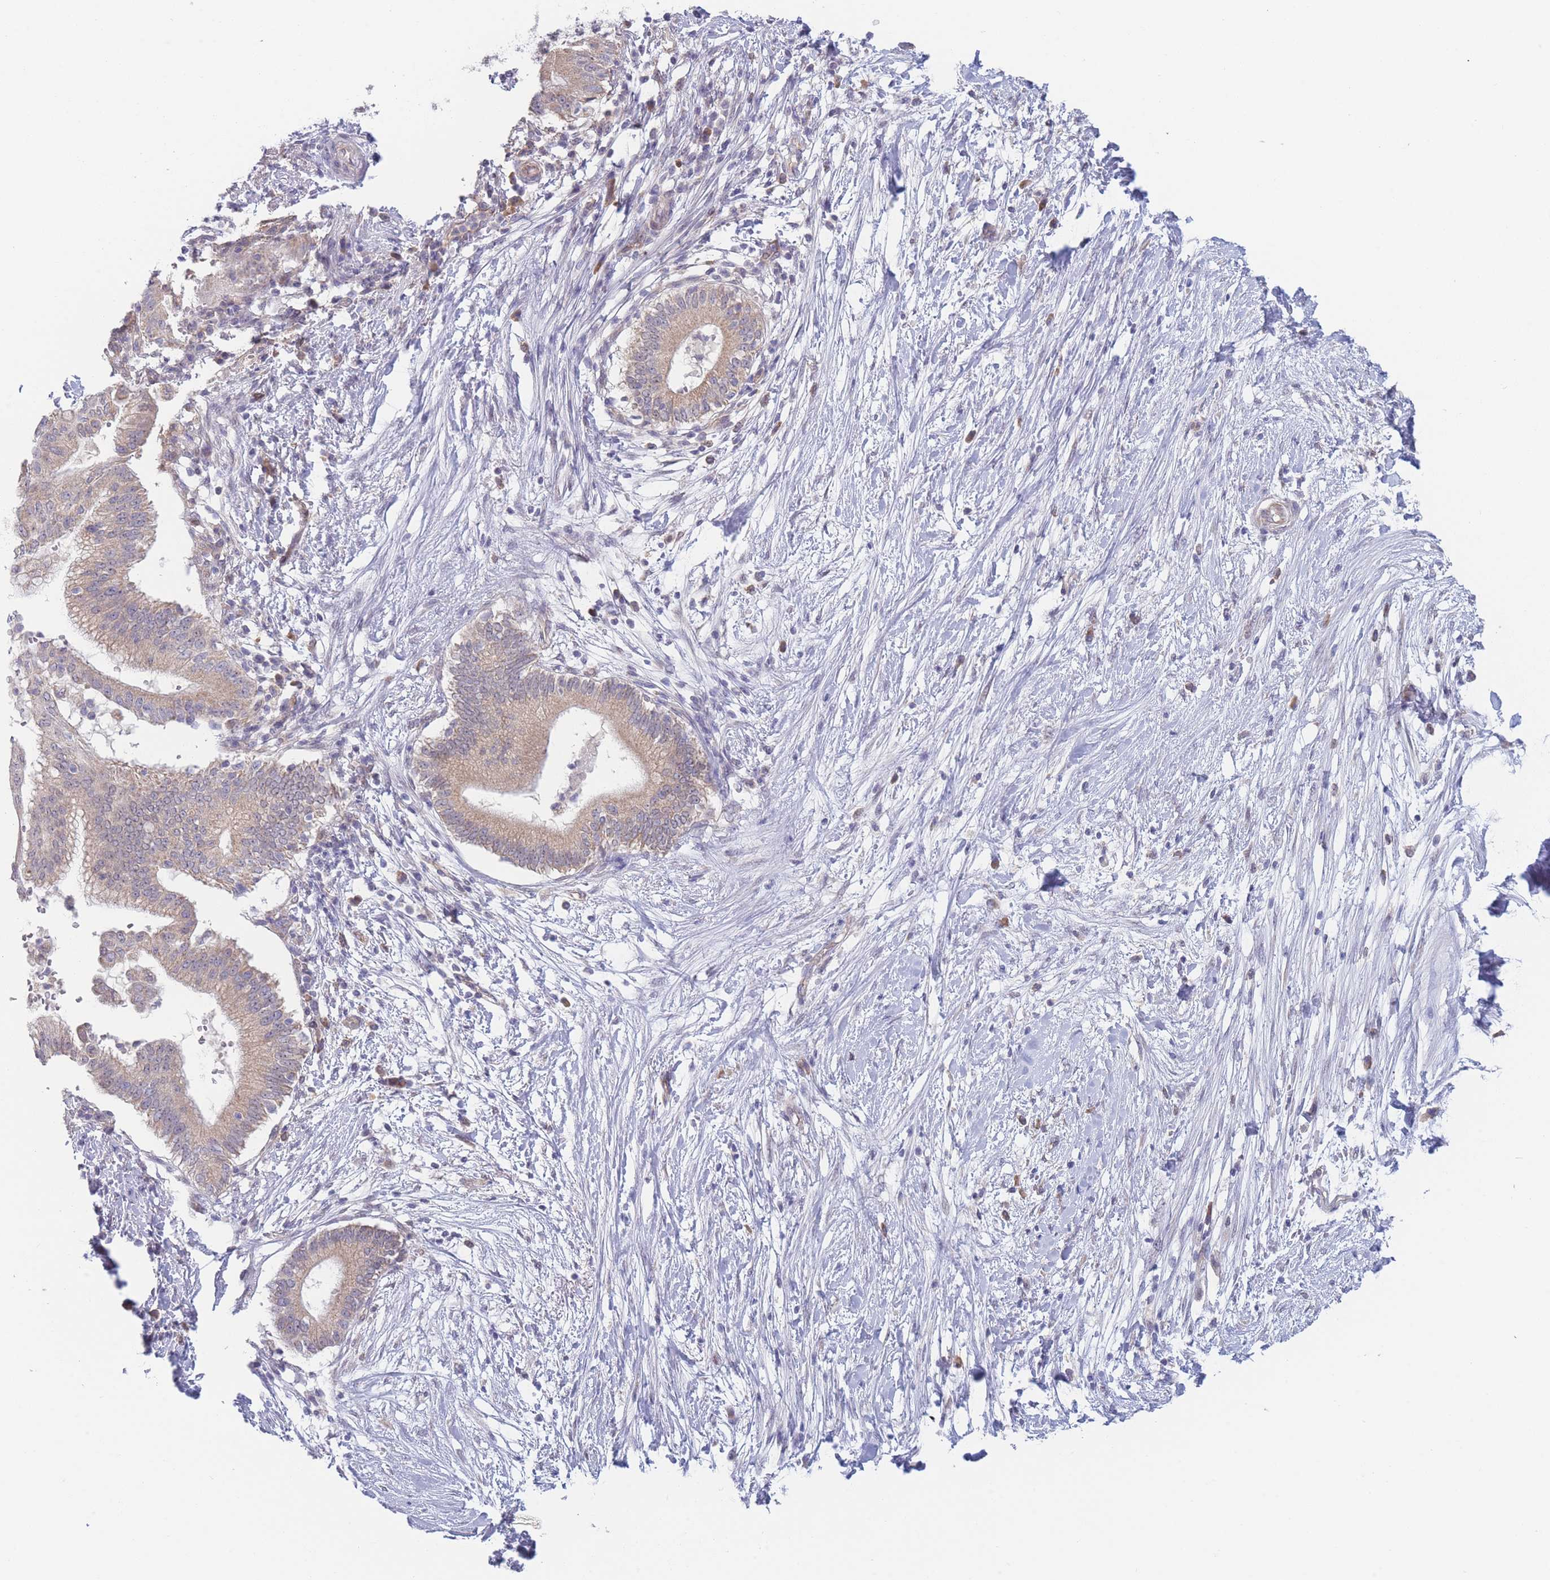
{"staining": {"intensity": "weak", "quantity": ">75%", "location": "cytoplasmic/membranous"}, "tissue": "pancreatic cancer", "cell_type": "Tumor cells", "image_type": "cancer", "snomed": [{"axis": "morphology", "description": "Adenocarcinoma, NOS"}, {"axis": "topography", "description": "Pancreas"}], "caption": "Immunohistochemistry of adenocarcinoma (pancreatic) displays low levels of weak cytoplasmic/membranous positivity in about >75% of tumor cells. The protein of interest is stained brown, and the nuclei are stained in blue (DAB IHC with brightfield microscopy, high magnification).", "gene": "FAM227B", "patient": {"sex": "male", "age": 68}}